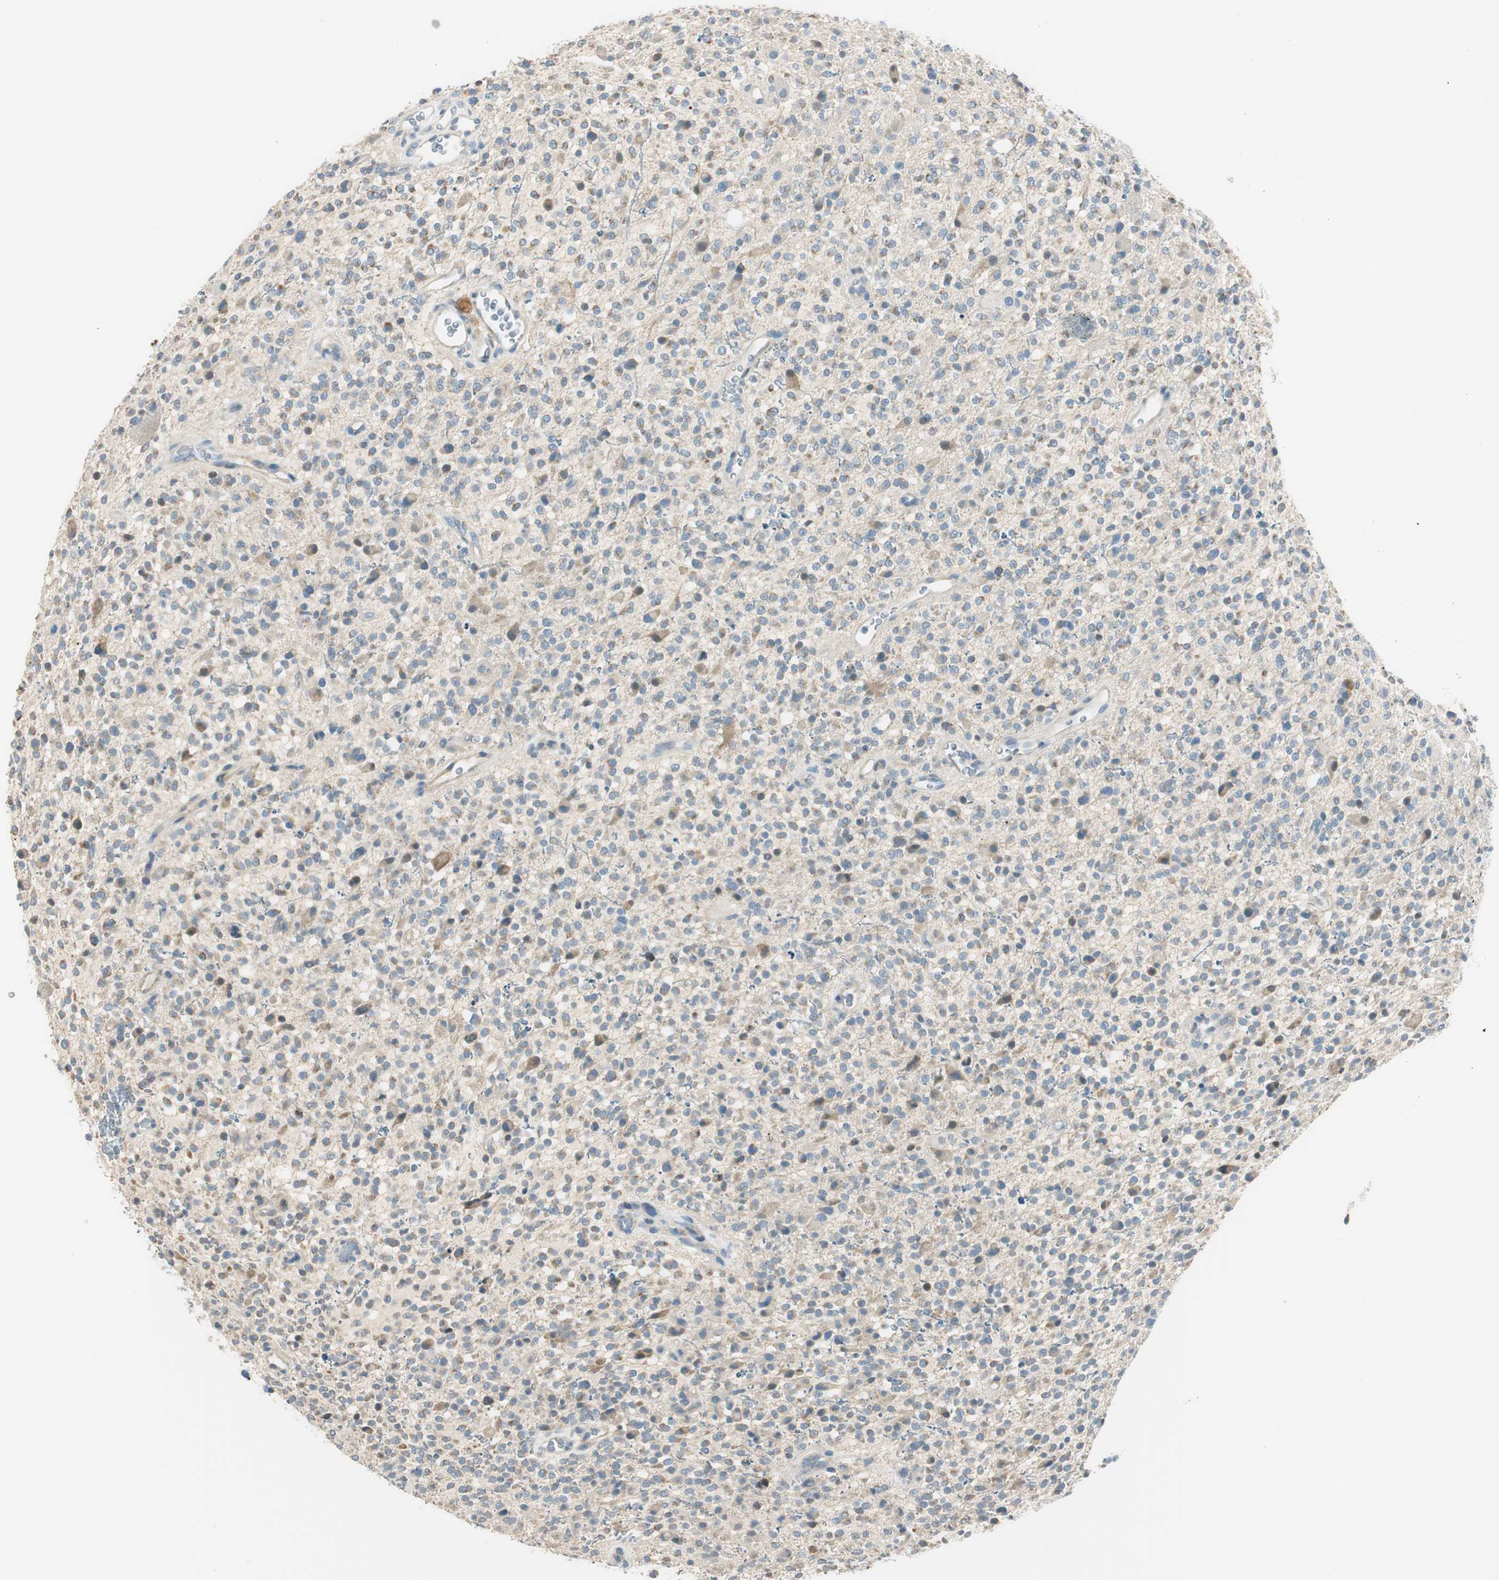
{"staining": {"intensity": "moderate", "quantity": "<25%", "location": "cytoplasmic/membranous"}, "tissue": "glioma", "cell_type": "Tumor cells", "image_type": "cancer", "snomed": [{"axis": "morphology", "description": "Glioma, malignant, High grade"}, {"axis": "topography", "description": "Brain"}], "caption": "Immunohistochemistry (IHC) image of neoplastic tissue: glioma stained using immunohistochemistry (IHC) shows low levels of moderate protein expression localized specifically in the cytoplasmic/membranous of tumor cells, appearing as a cytoplasmic/membranous brown color.", "gene": "TACR3", "patient": {"sex": "male", "age": 48}}